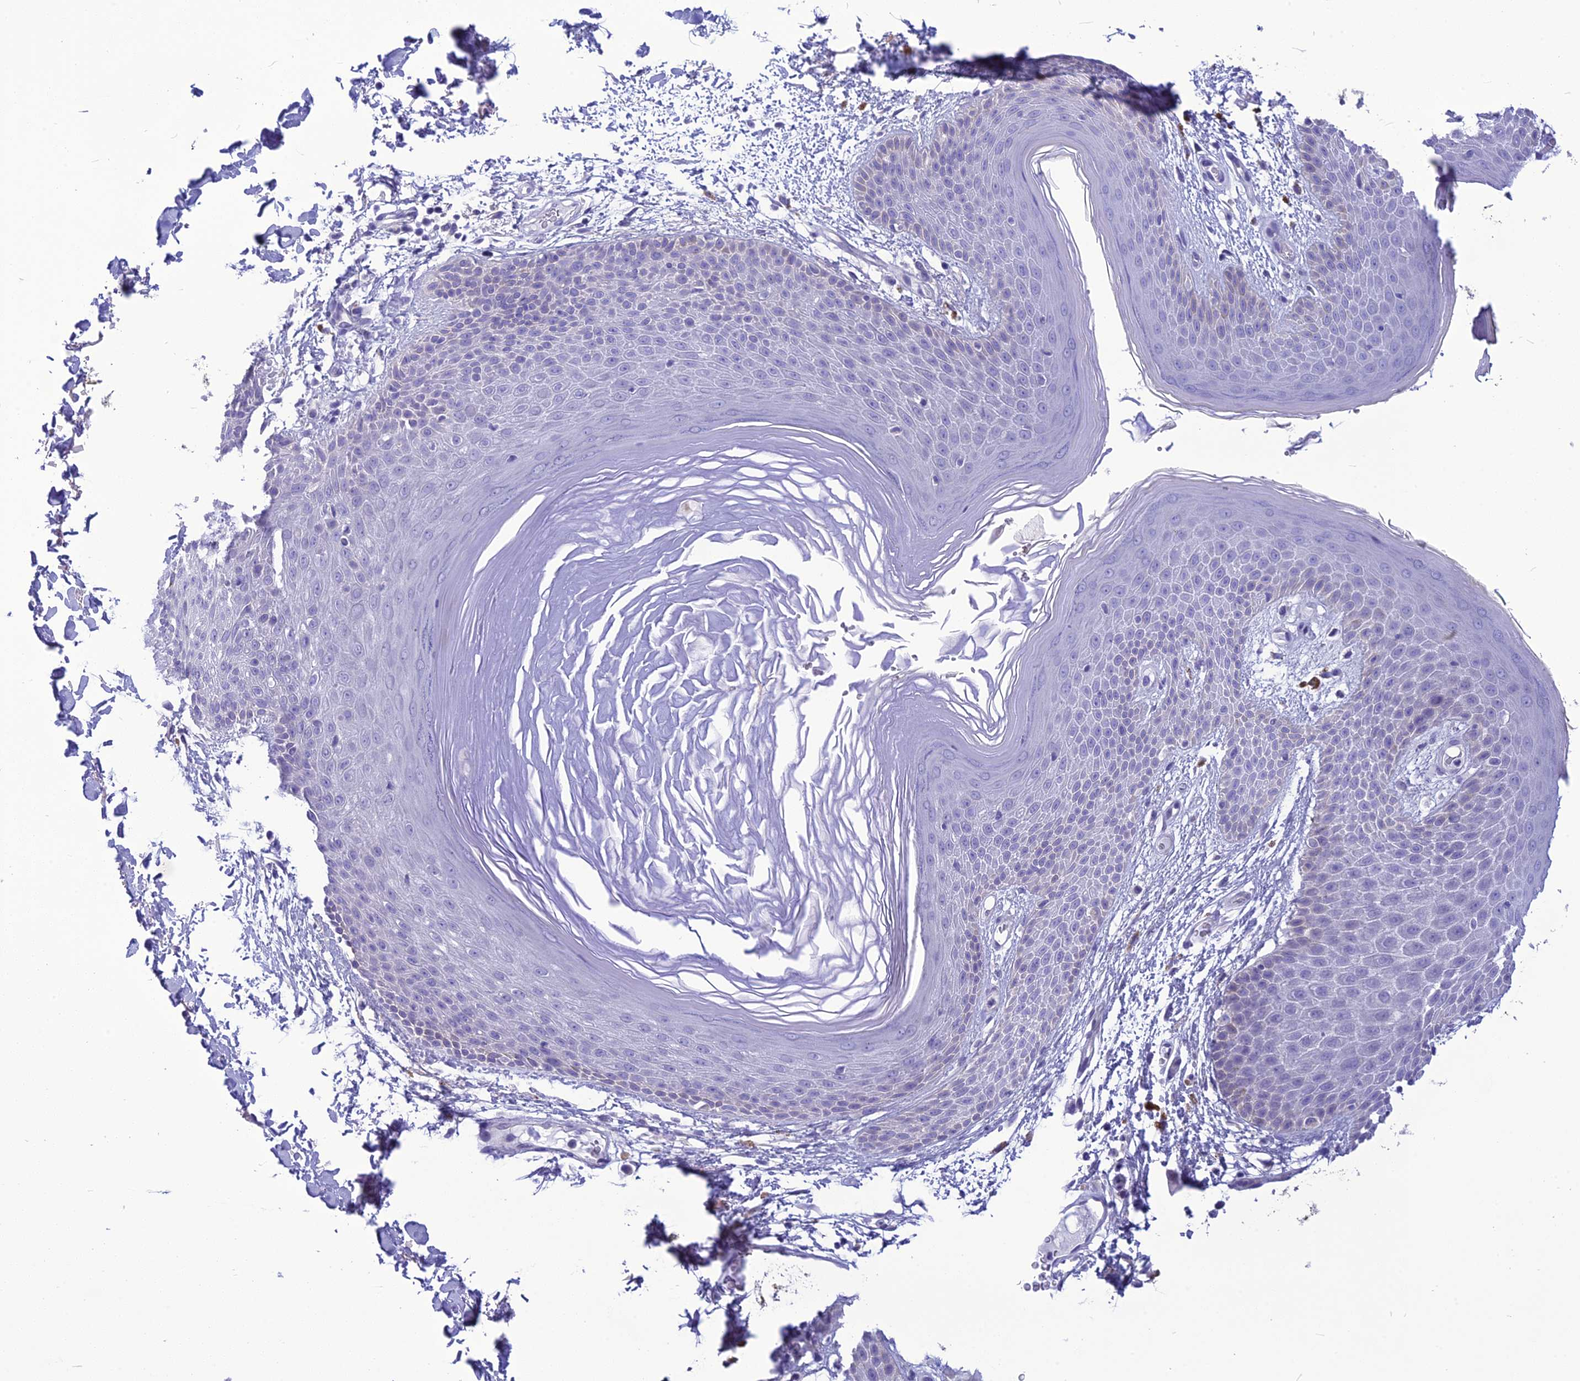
{"staining": {"intensity": "moderate", "quantity": "<25%", "location": "cytoplasmic/membranous"}, "tissue": "skin", "cell_type": "Epidermal cells", "image_type": "normal", "snomed": [{"axis": "morphology", "description": "Normal tissue, NOS"}, {"axis": "topography", "description": "Anal"}], "caption": "Immunohistochemistry (DAB) staining of benign skin shows moderate cytoplasmic/membranous protein staining in approximately <25% of epidermal cells.", "gene": "BBS2", "patient": {"sex": "male", "age": 74}}